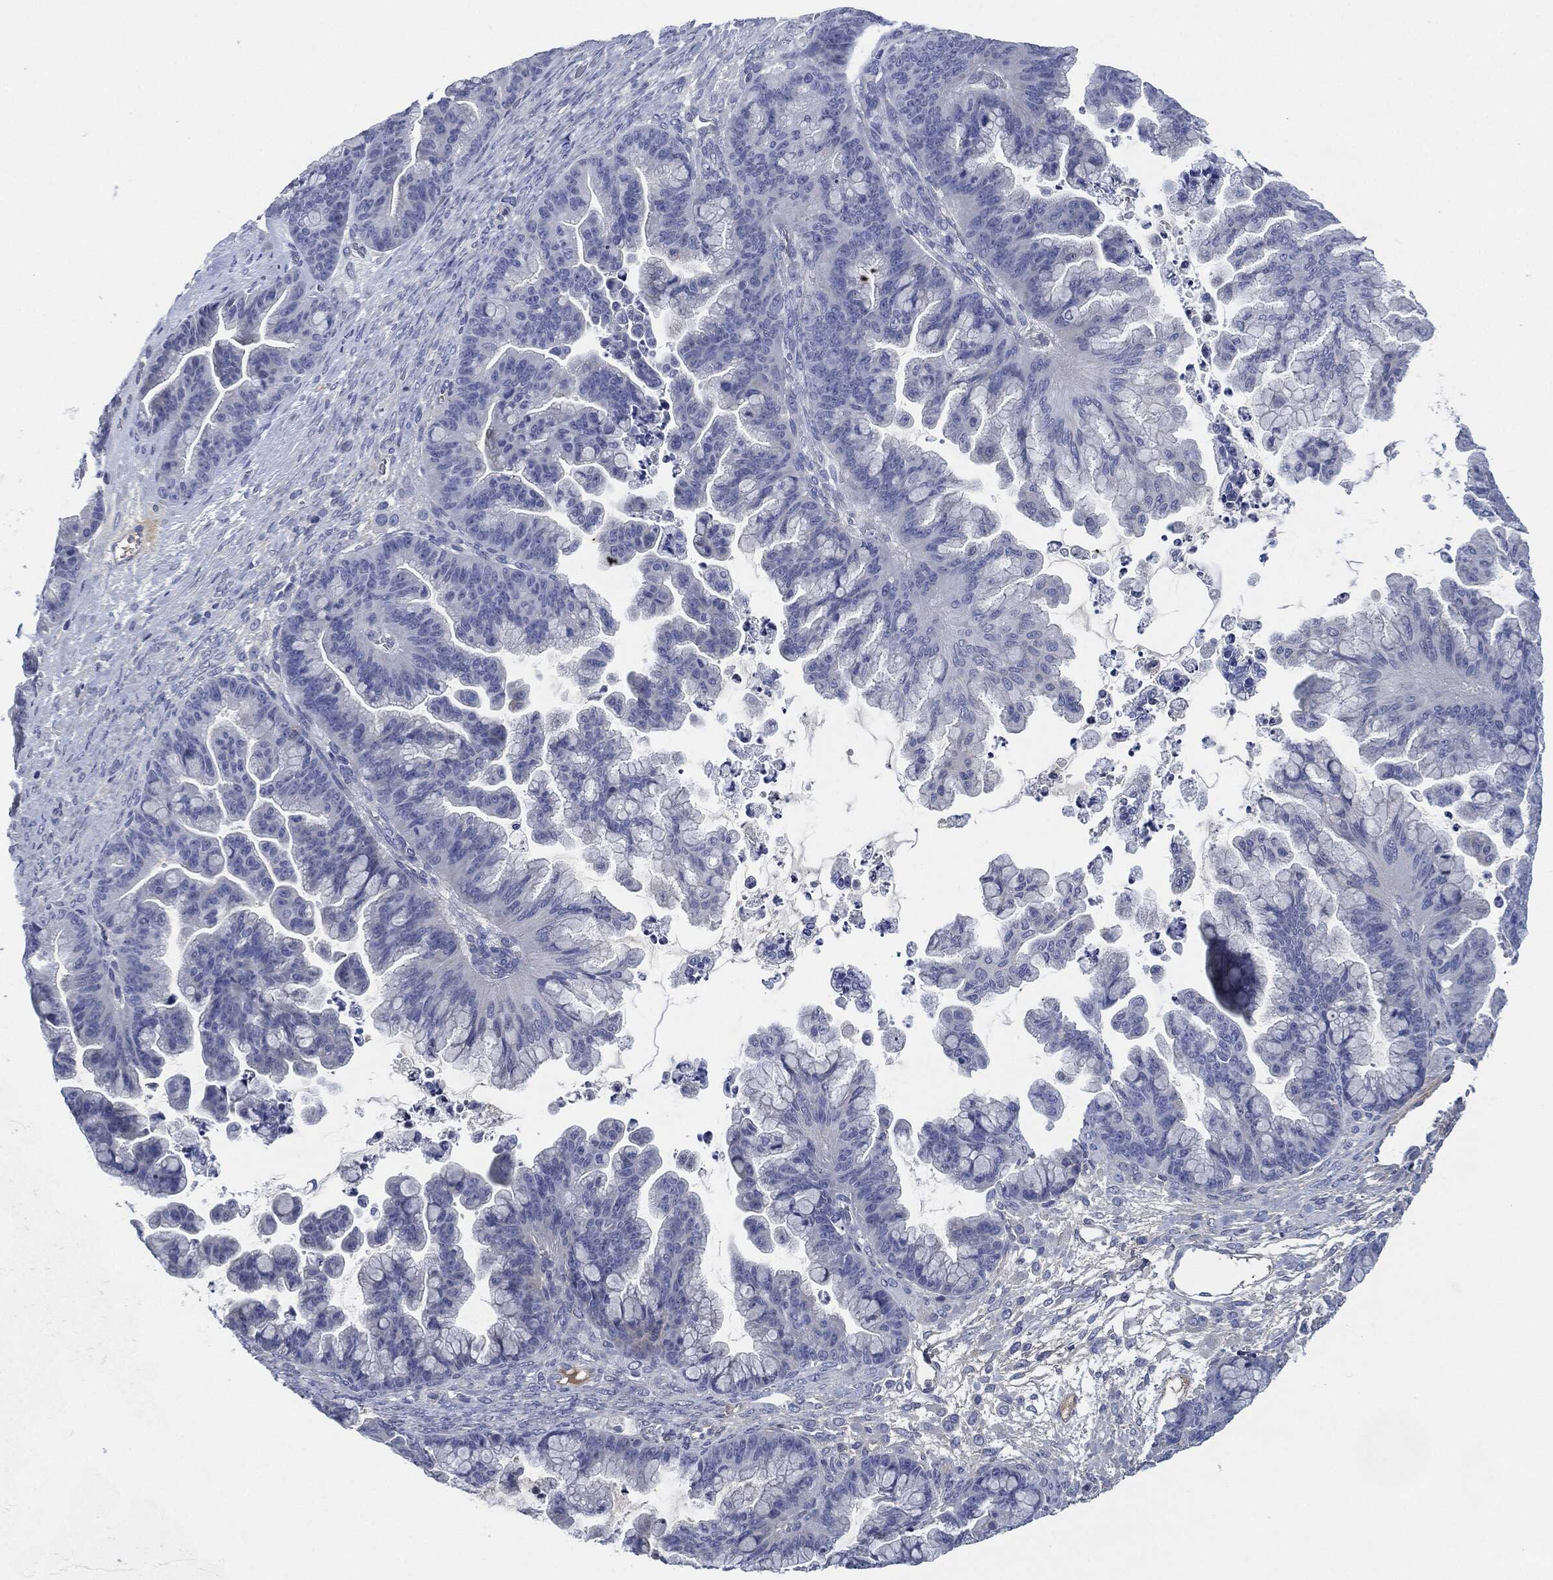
{"staining": {"intensity": "negative", "quantity": "none", "location": "none"}, "tissue": "ovarian cancer", "cell_type": "Tumor cells", "image_type": "cancer", "snomed": [{"axis": "morphology", "description": "Cystadenocarcinoma, mucinous, NOS"}, {"axis": "topography", "description": "Ovary"}], "caption": "Immunohistochemistry photomicrograph of neoplastic tissue: ovarian cancer (mucinous cystadenocarcinoma) stained with DAB (3,3'-diaminobenzidine) demonstrates no significant protein staining in tumor cells. (DAB (3,3'-diaminobenzidine) IHC, high magnification).", "gene": "CD27", "patient": {"sex": "female", "age": 67}}